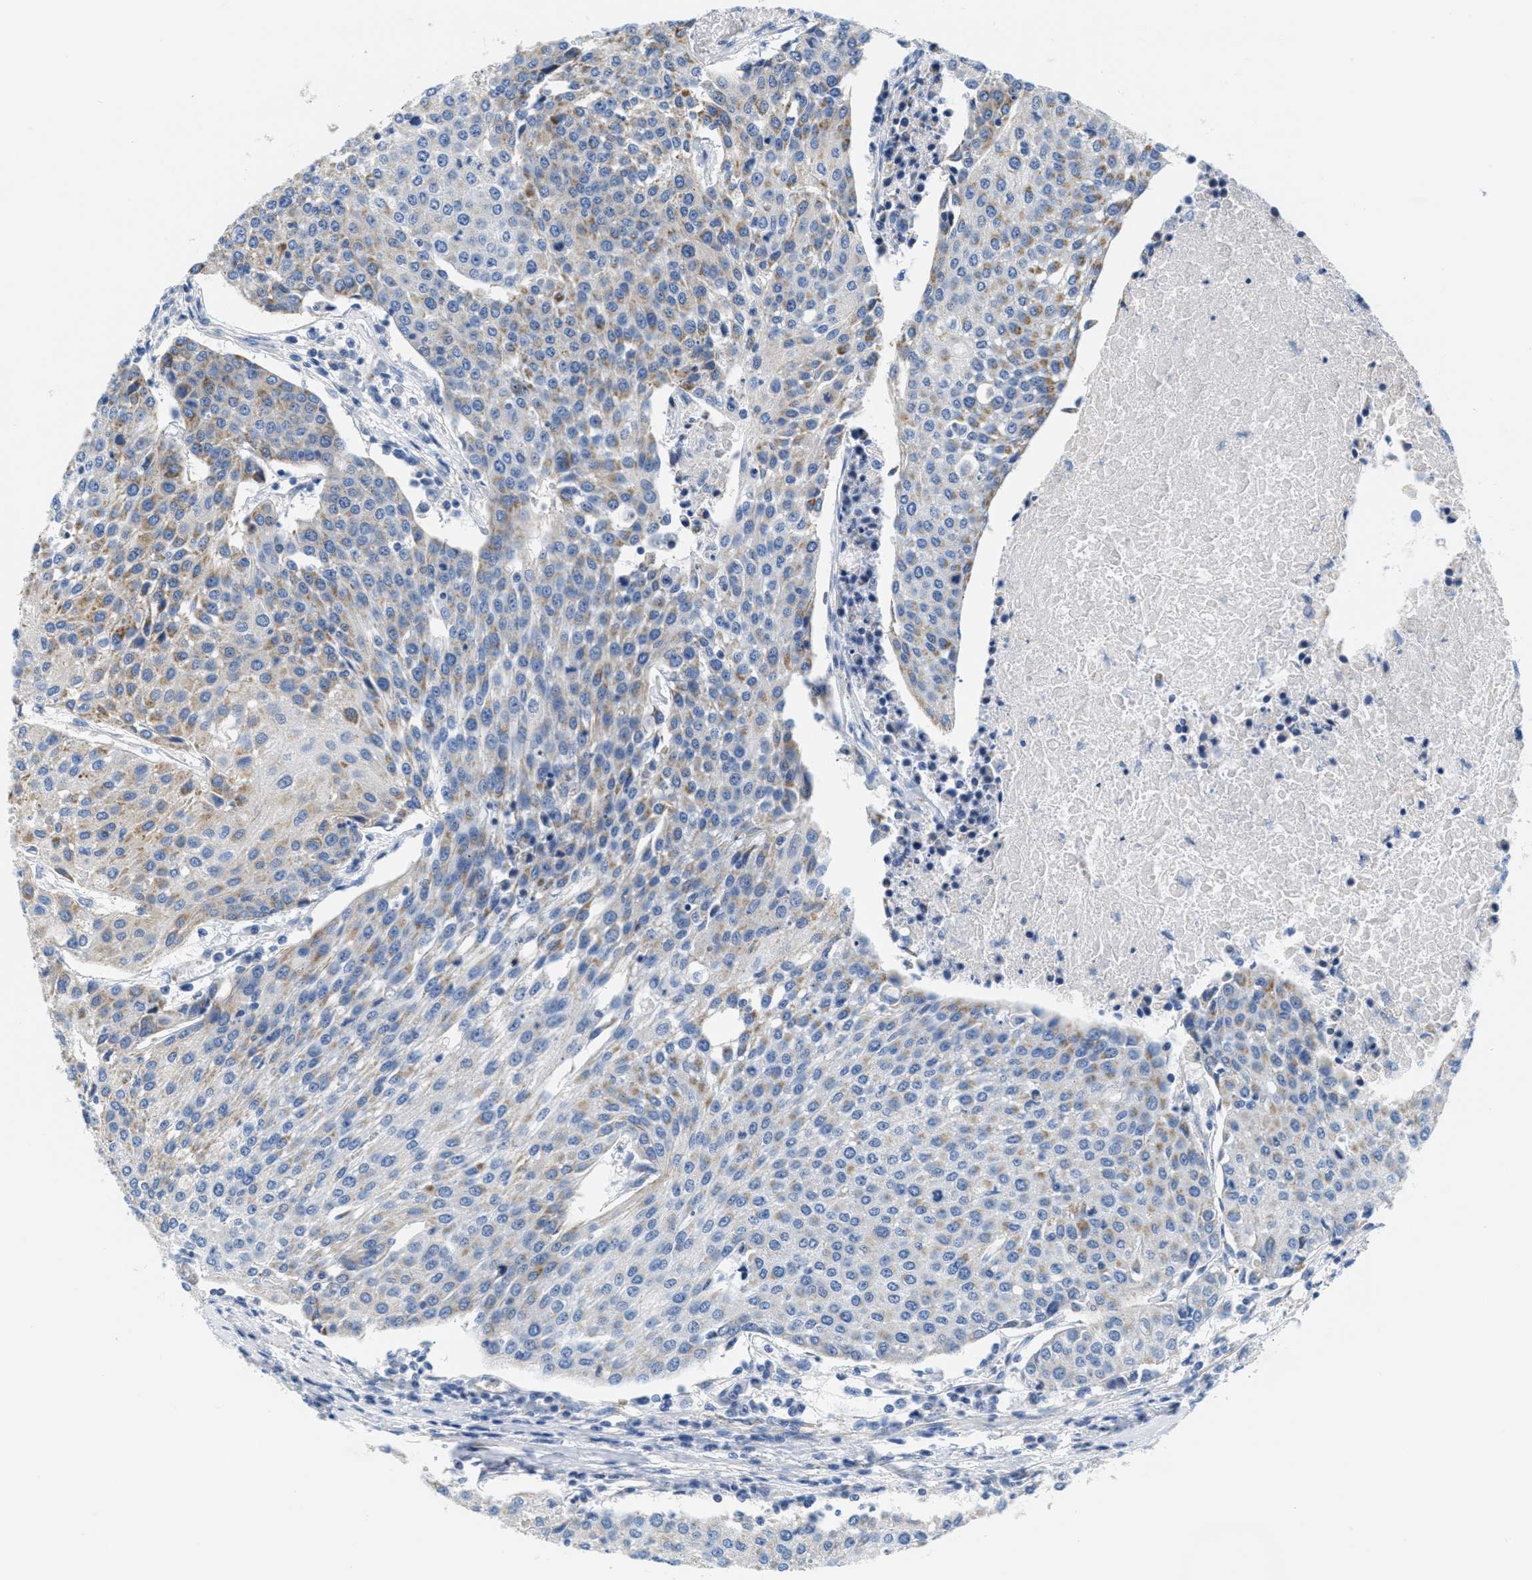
{"staining": {"intensity": "weak", "quantity": "25%-75%", "location": "cytoplasmic/membranous"}, "tissue": "urothelial cancer", "cell_type": "Tumor cells", "image_type": "cancer", "snomed": [{"axis": "morphology", "description": "Urothelial carcinoma, High grade"}, {"axis": "topography", "description": "Urinary bladder"}], "caption": "Immunohistochemical staining of human high-grade urothelial carcinoma reveals low levels of weak cytoplasmic/membranous protein positivity in approximately 25%-75% of tumor cells. The staining is performed using DAB (3,3'-diaminobenzidine) brown chromogen to label protein expression. The nuclei are counter-stained blue using hematoxylin.", "gene": "KCNJ5", "patient": {"sex": "female", "age": 85}}